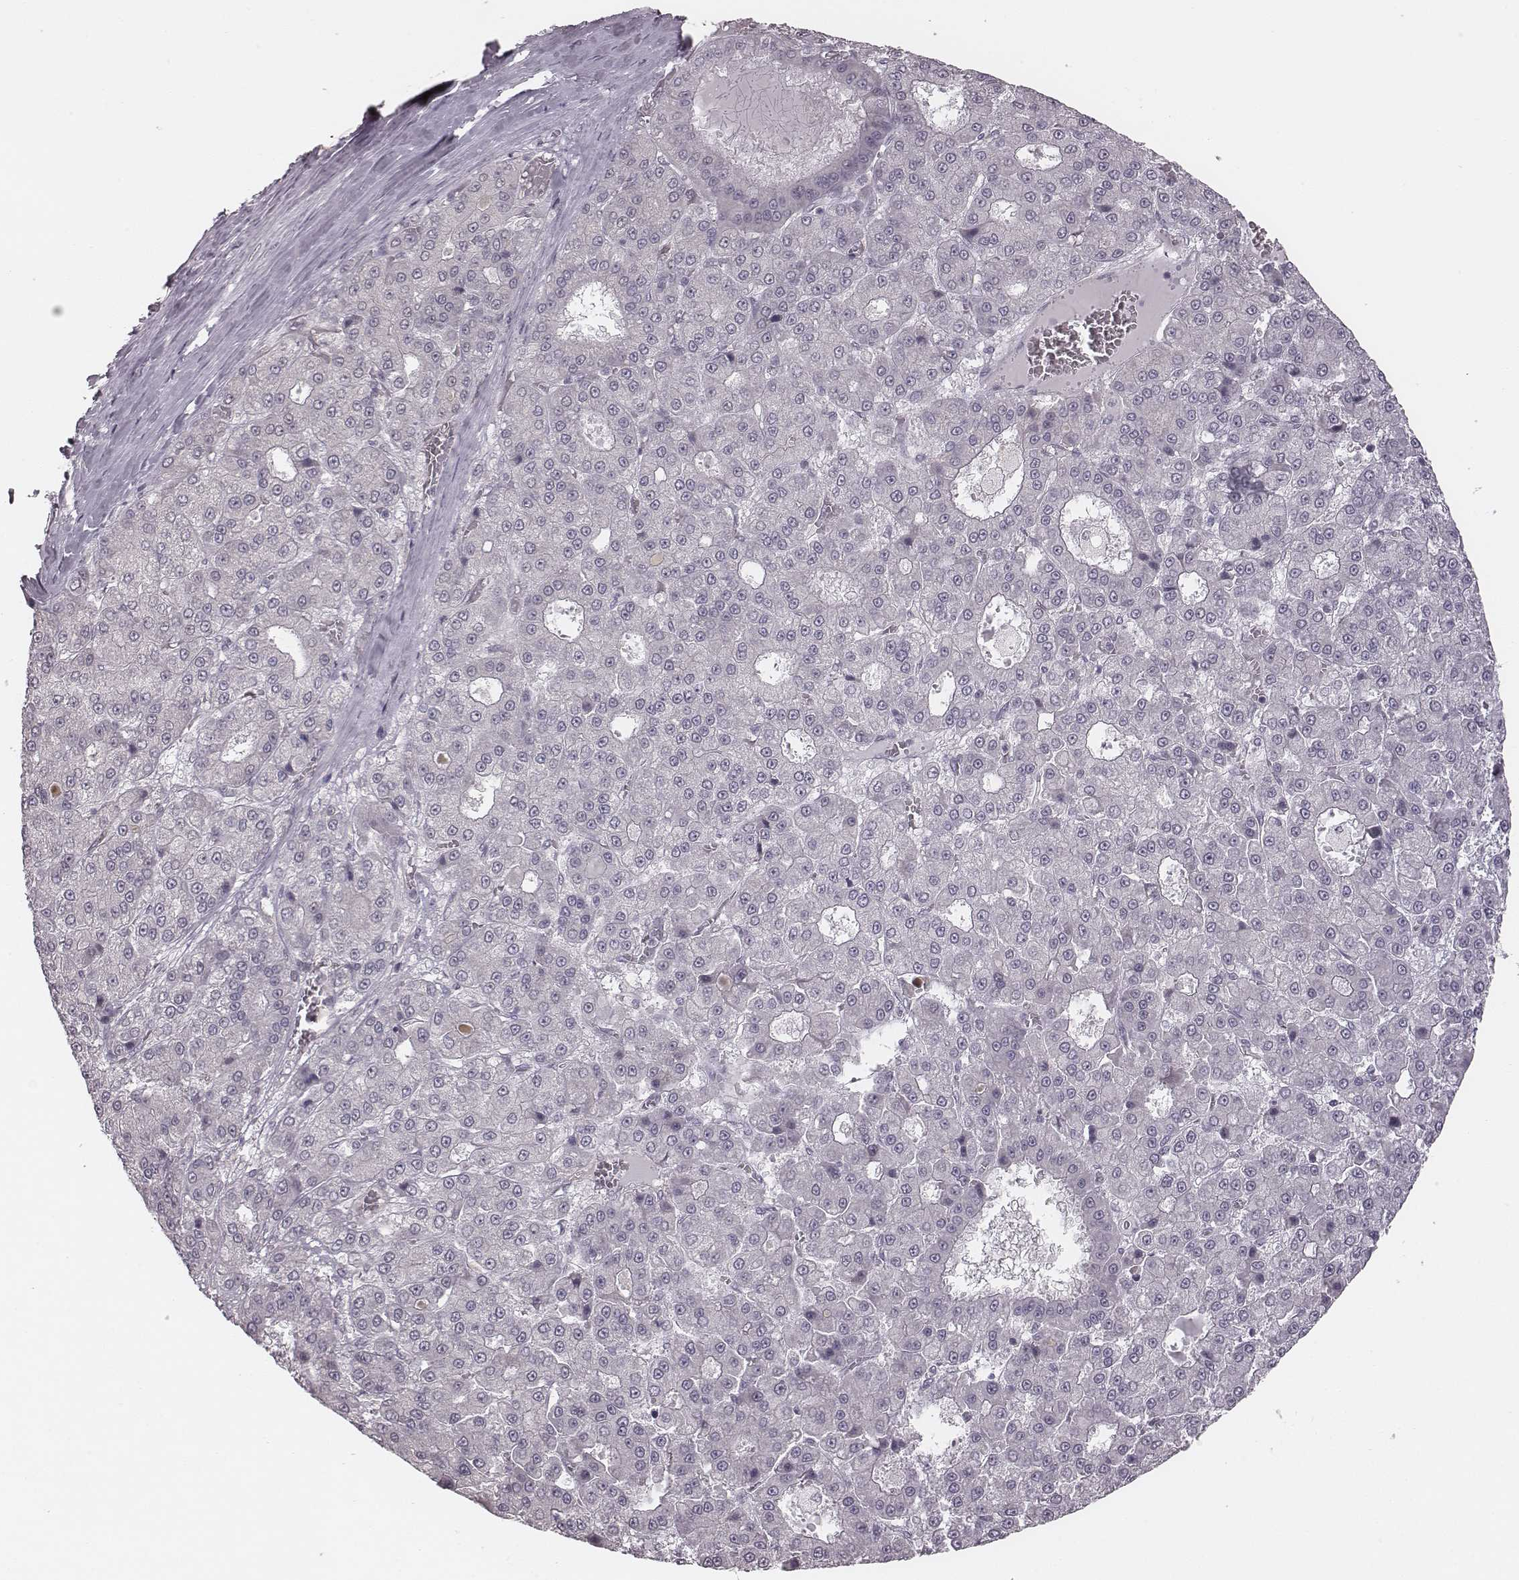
{"staining": {"intensity": "negative", "quantity": "none", "location": "none"}, "tissue": "liver cancer", "cell_type": "Tumor cells", "image_type": "cancer", "snomed": [{"axis": "morphology", "description": "Carcinoma, Hepatocellular, NOS"}, {"axis": "topography", "description": "Liver"}], "caption": "This is an immunohistochemistry histopathology image of human hepatocellular carcinoma (liver). There is no expression in tumor cells.", "gene": "RPGRIP1", "patient": {"sex": "male", "age": 70}}